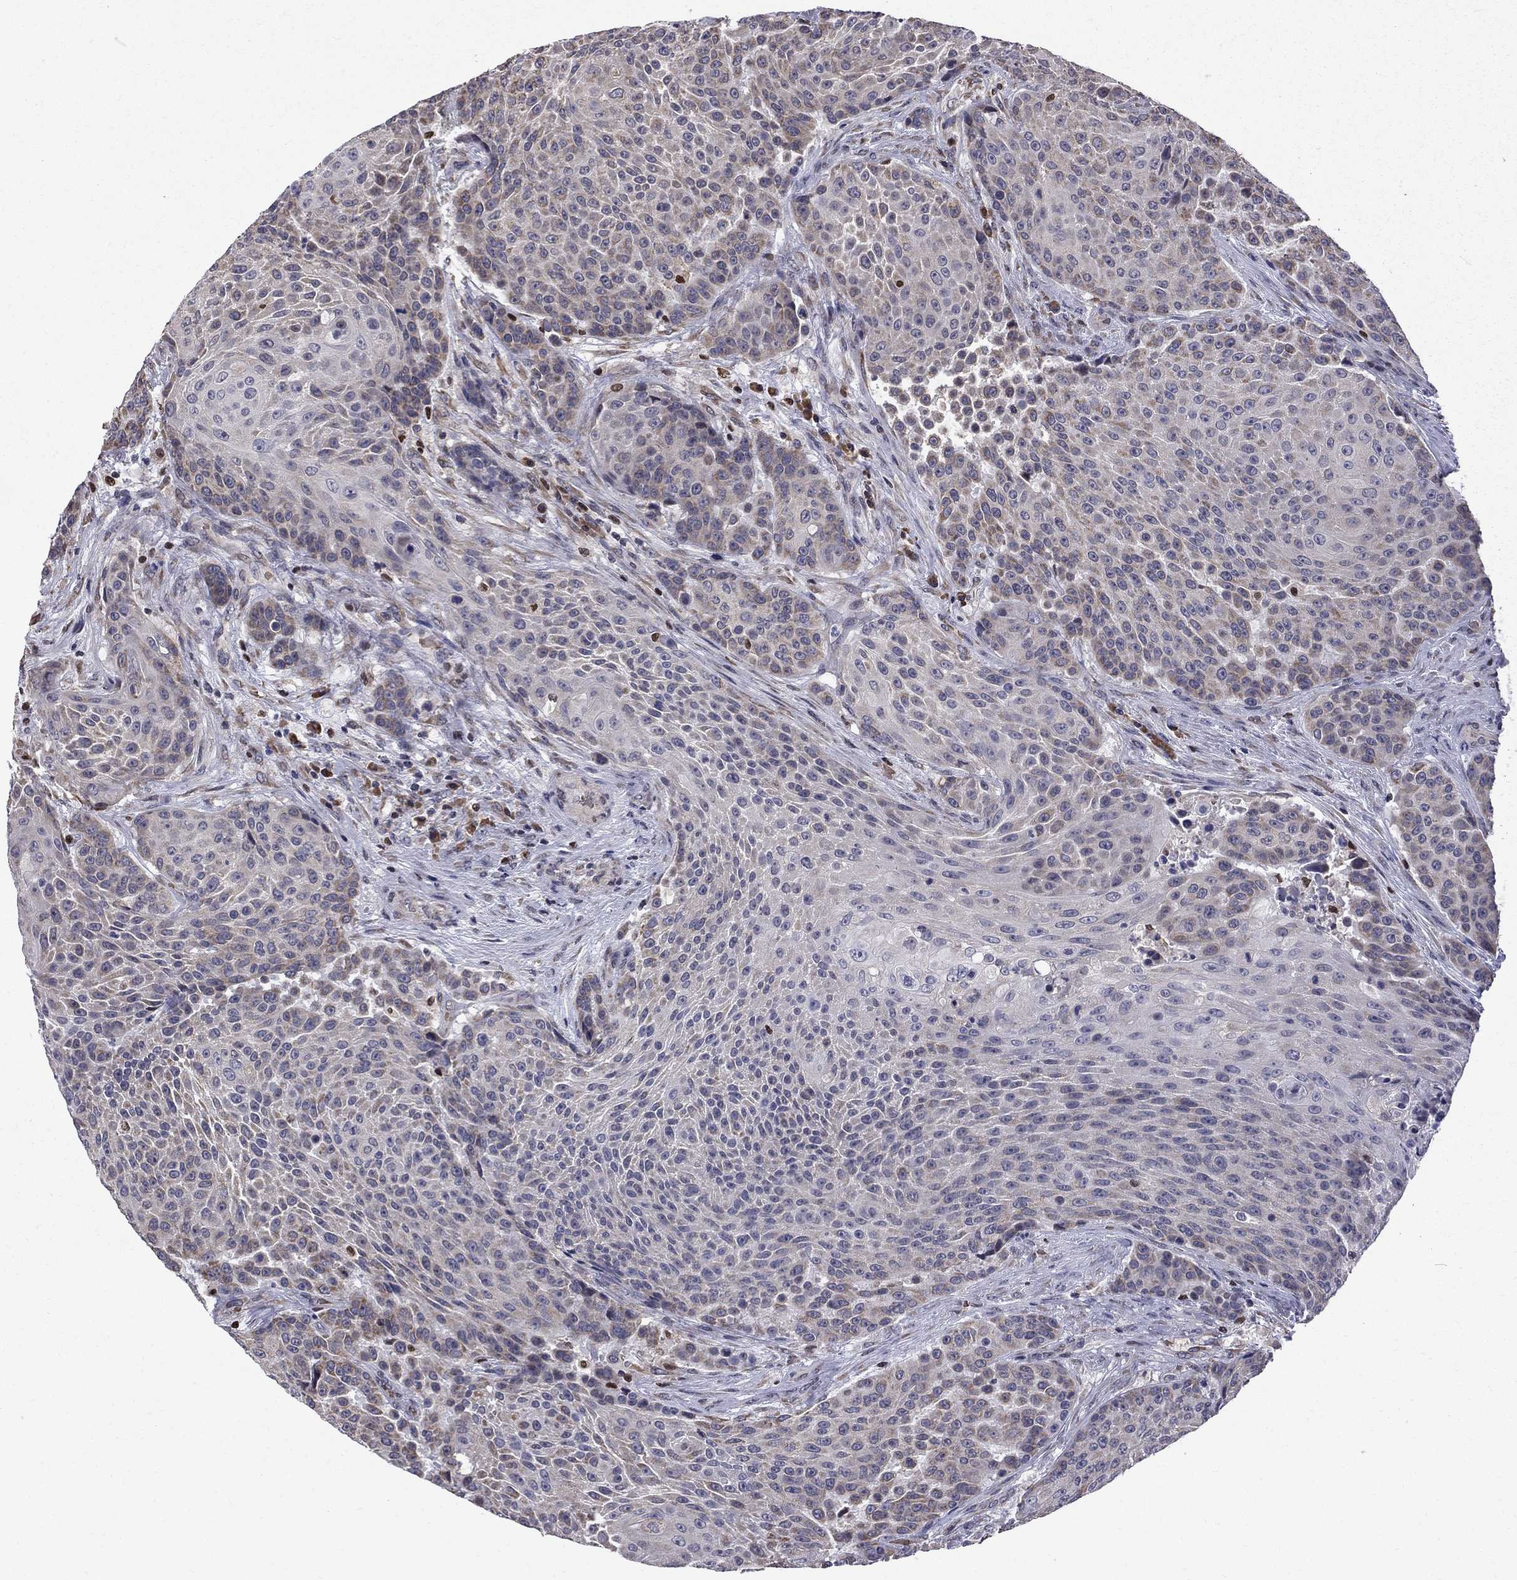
{"staining": {"intensity": "weak", "quantity": "<25%", "location": "cytoplasmic/membranous"}, "tissue": "urothelial cancer", "cell_type": "Tumor cells", "image_type": "cancer", "snomed": [{"axis": "morphology", "description": "Urothelial carcinoma, High grade"}, {"axis": "topography", "description": "Urinary bladder"}], "caption": "Tumor cells are negative for brown protein staining in urothelial carcinoma (high-grade).", "gene": "HSPB2", "patient": {"sex": "female", "age": 63}}